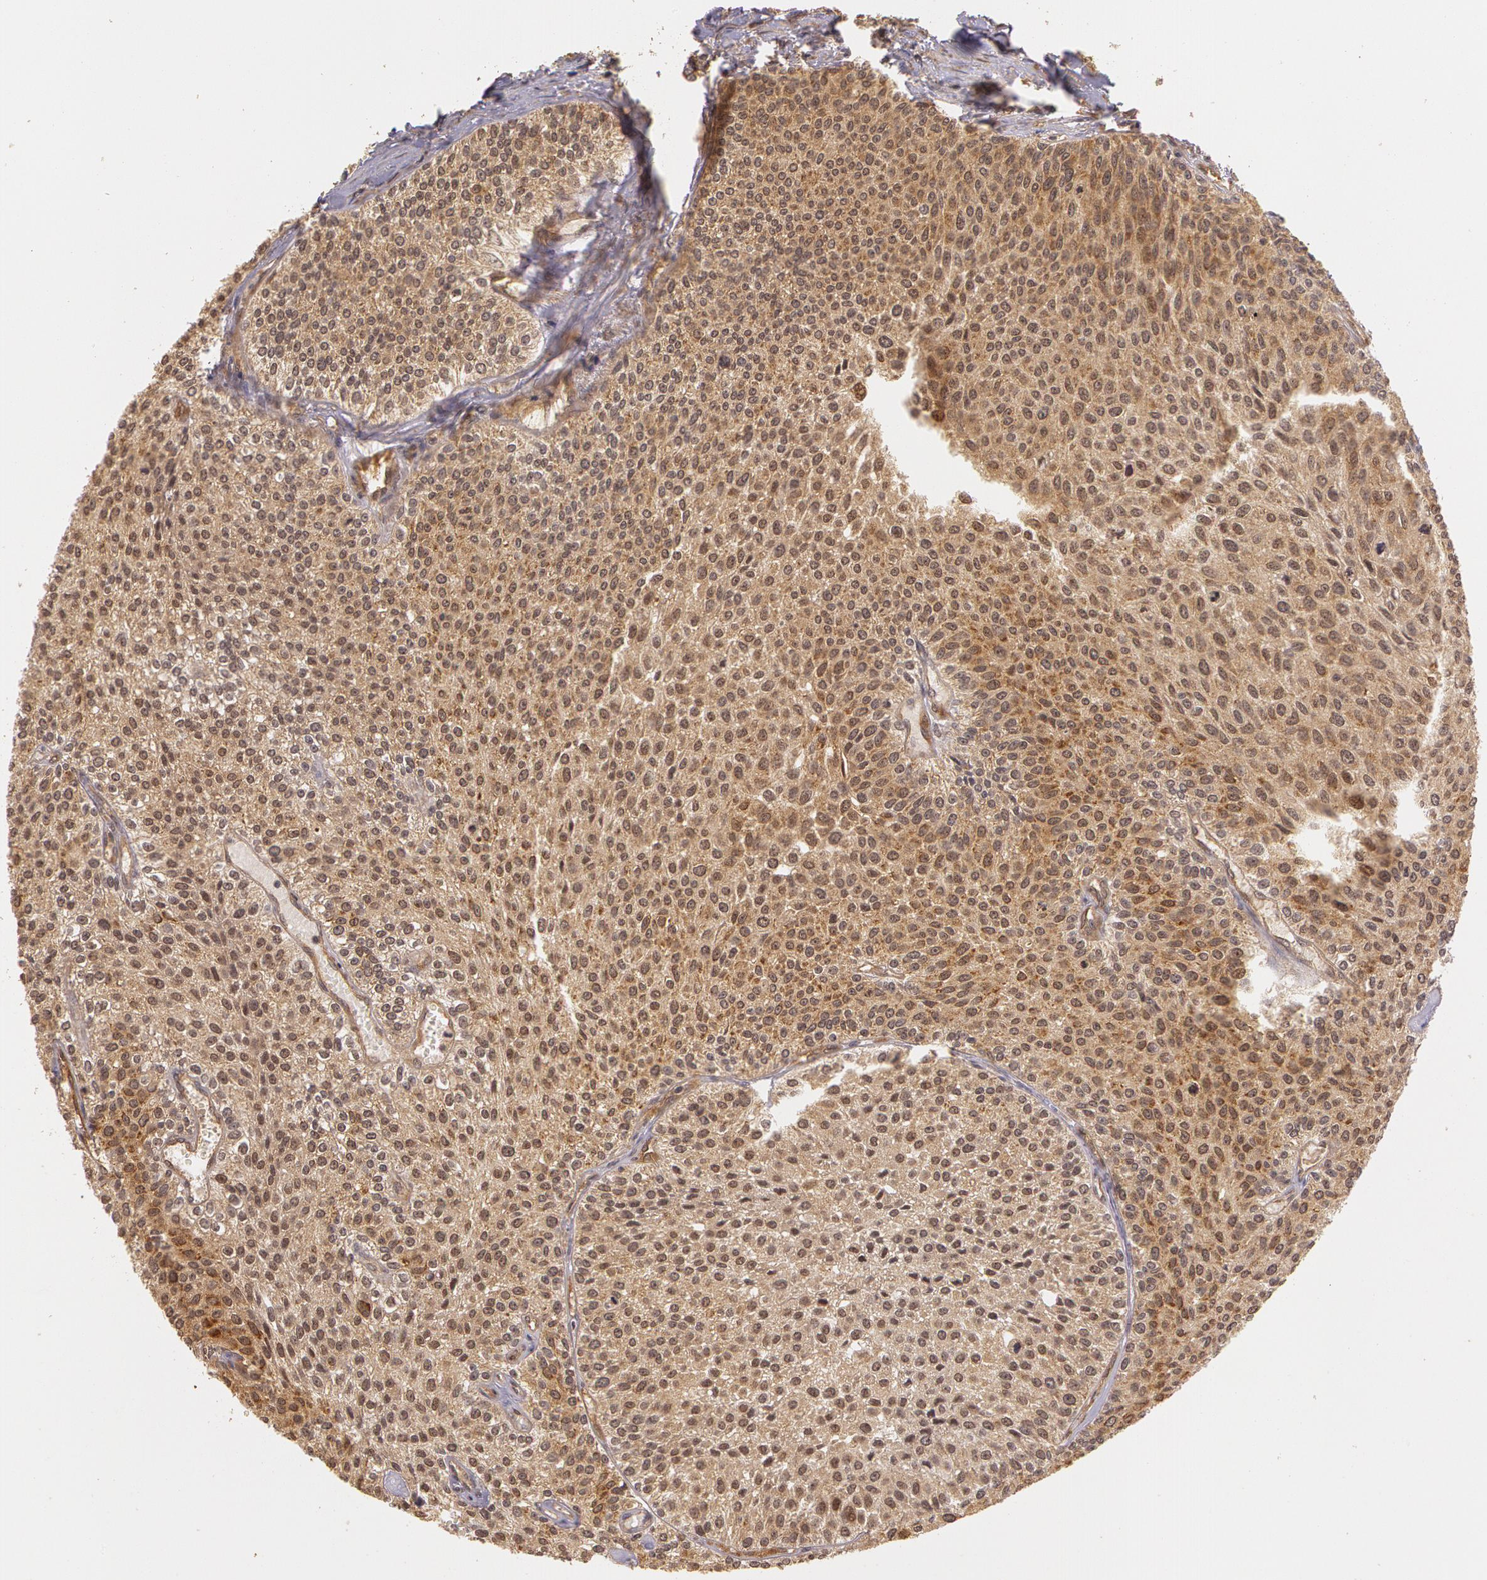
{"staining": {"intensity": "moderate", "quantity": ">75%", "location": "cytoplasmic/membranous"}, "tissue": "urothelial cancer", "cell_type": "Tumor cells", "image_type": "cancer", "snomed": [{"axis": "morphology", "description": "Urothelial carcinoma, Low grade"}, {"axis": "topography", "description": "Urinary bladder"}], "caption": "Urothelial carcinoma (low-grade) stained with a protein marker demonstrates moderate staining in tumor cells.", "gene": "ASCC2", "patient": {"sex": "female", "age": 73}}